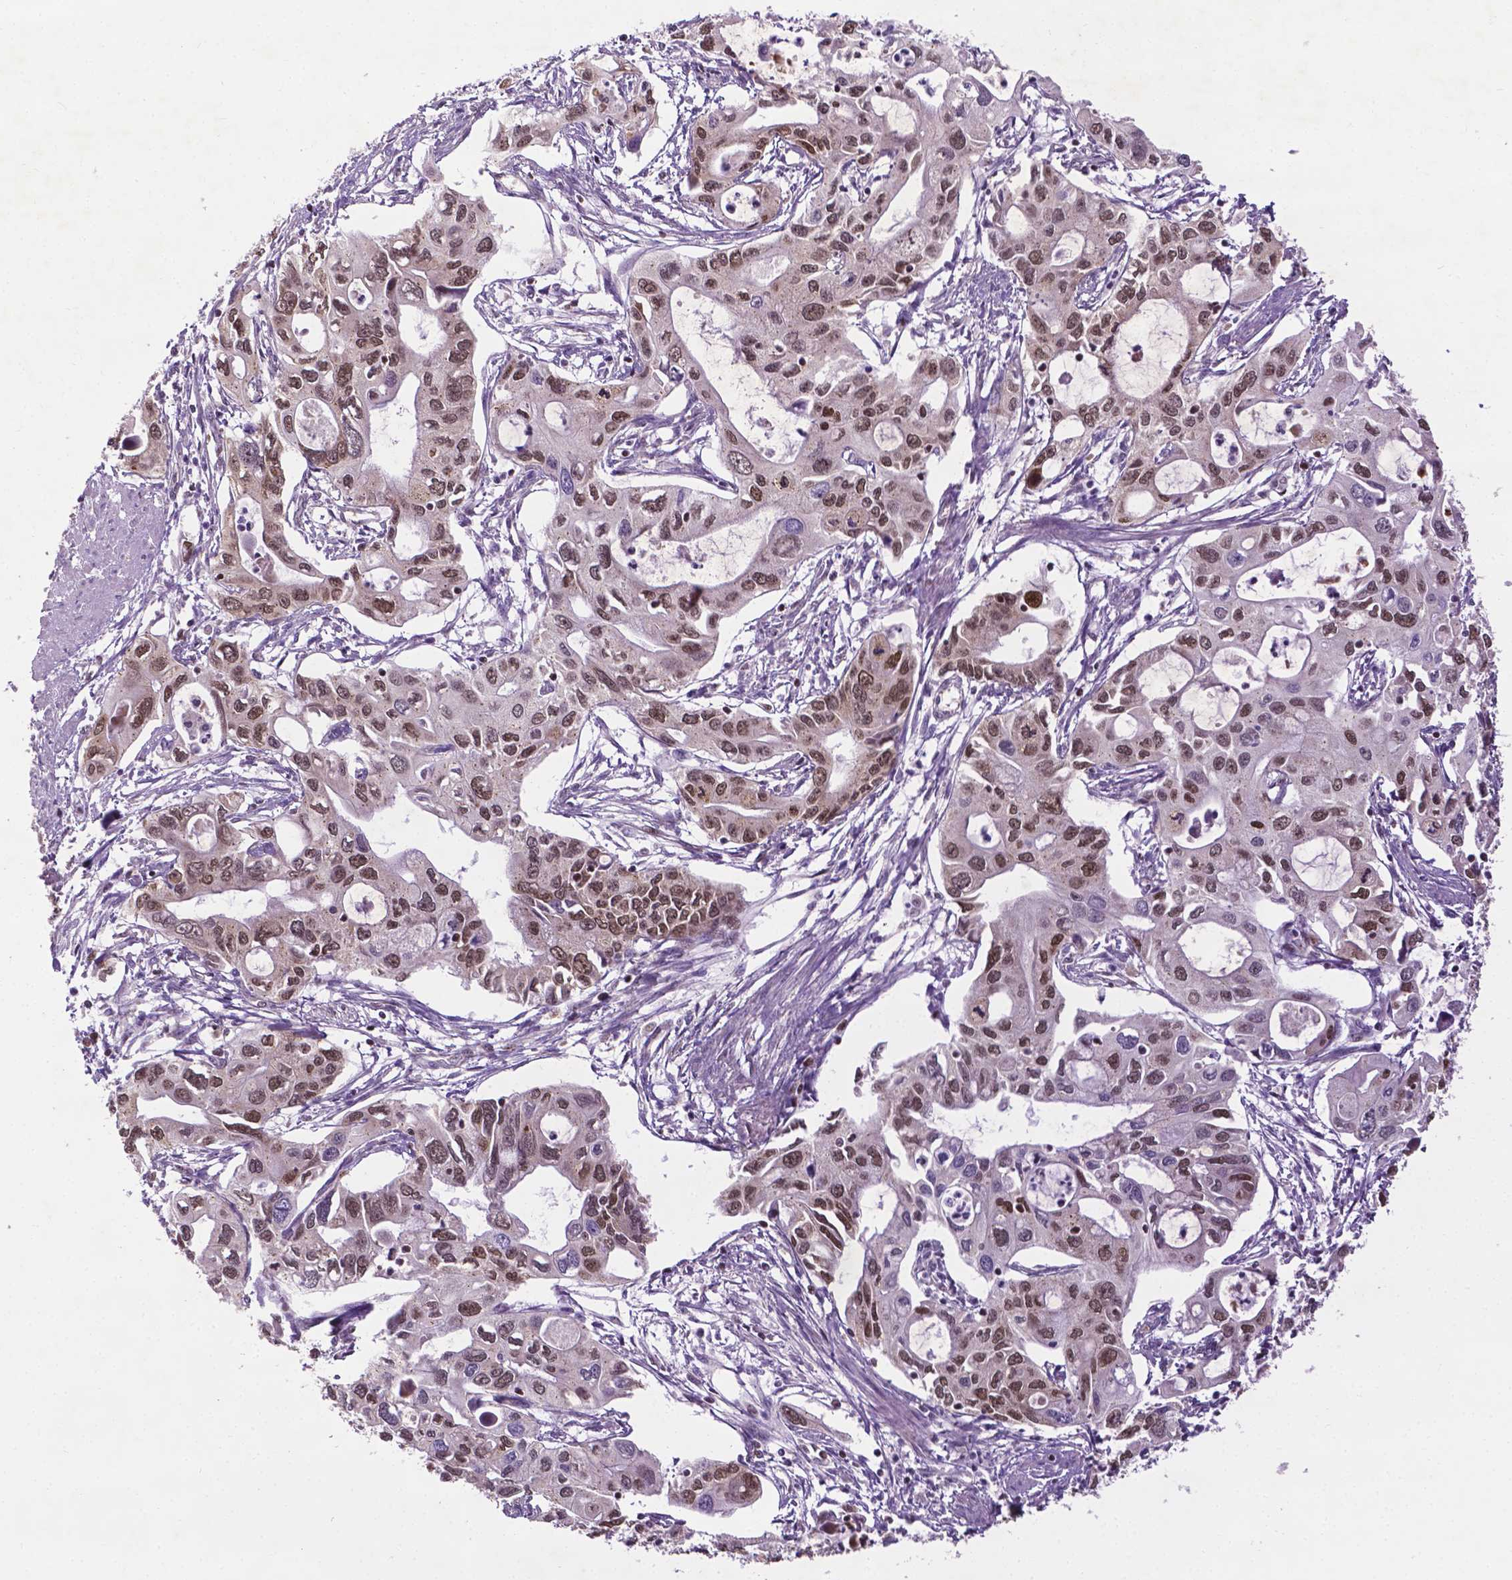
{"staining": {"intensity": "moderate", "quantity": ">75%", "location": "nuclear"}, "tissue": "pancreatic cancer", "cell_type": "Tumor cells", "image_type": "cancer", "snomed": [{"axis": "morphology", "description": "Adenocarcinoma, NOS"}, {"axis": "topography", "description": "Pancreas"}], "caption": "The micrograph displays immunohistochemical staining of pancreatic adenocarcinoma. There is moderate nuclear staining is present in approximately >75% of tumor cells.", "gene": "ZNF41", "patient": {"sex": "male", "age": 60}}